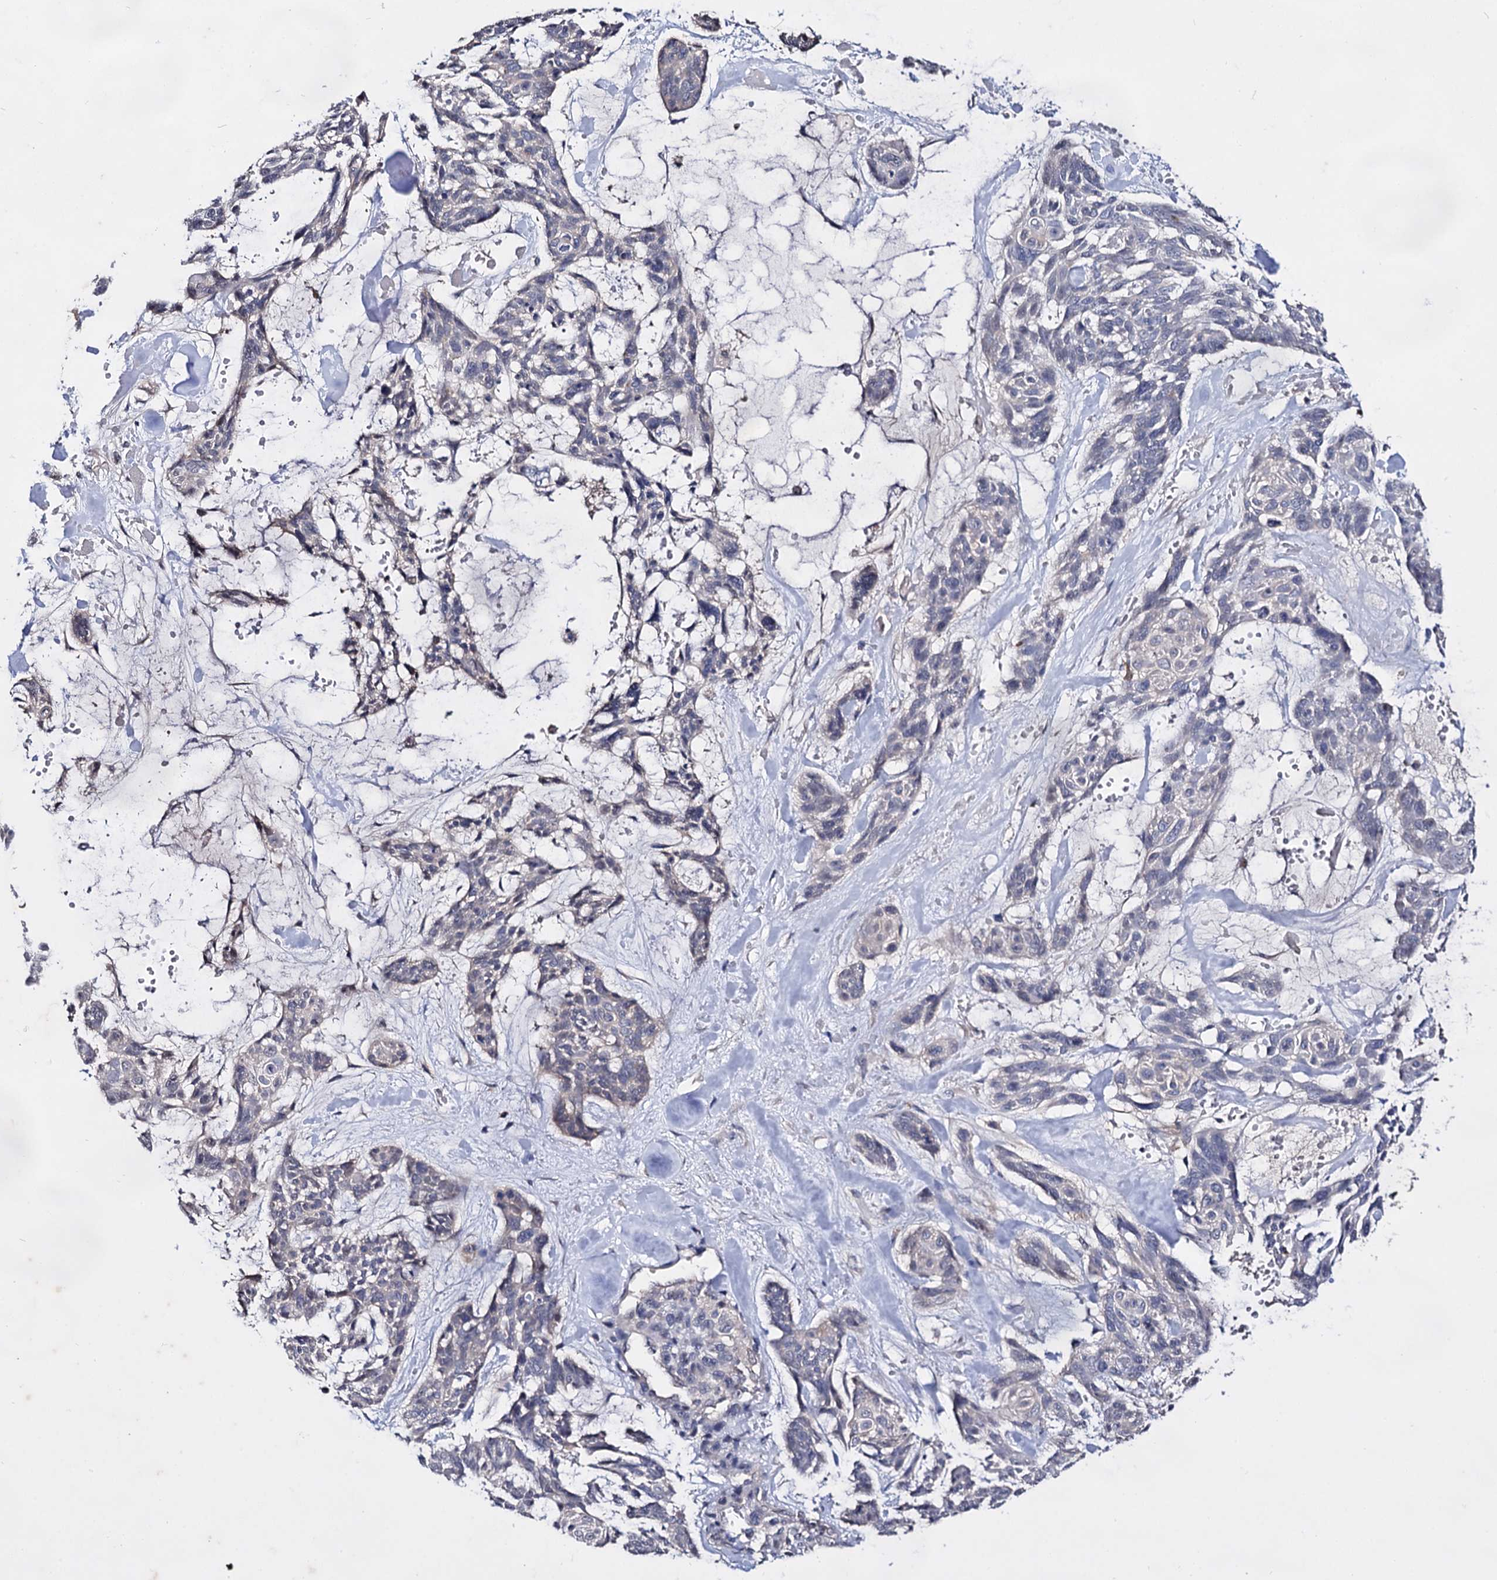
{"staining": {"intensity": "negative", "quantity": "none", "location": "none"}, "tissue": "skin cancer", "cell_type": "Tumor cells", "image_type": "cancer", "snomed": [{"axis": "morphology", "description": "Basal cell carcinoma"}, {"axis": "topography", "description": "Skin"}], "caption": "High magnification brightfield microscopy of skin cancer (basal cell carcinoma) stained with DAB (brown) and counterstained with hematoxylin (blue): tumor cells show no significant expression.", "gene": "ARFIP2", "patient": {"sex": "male", "age": 88}}